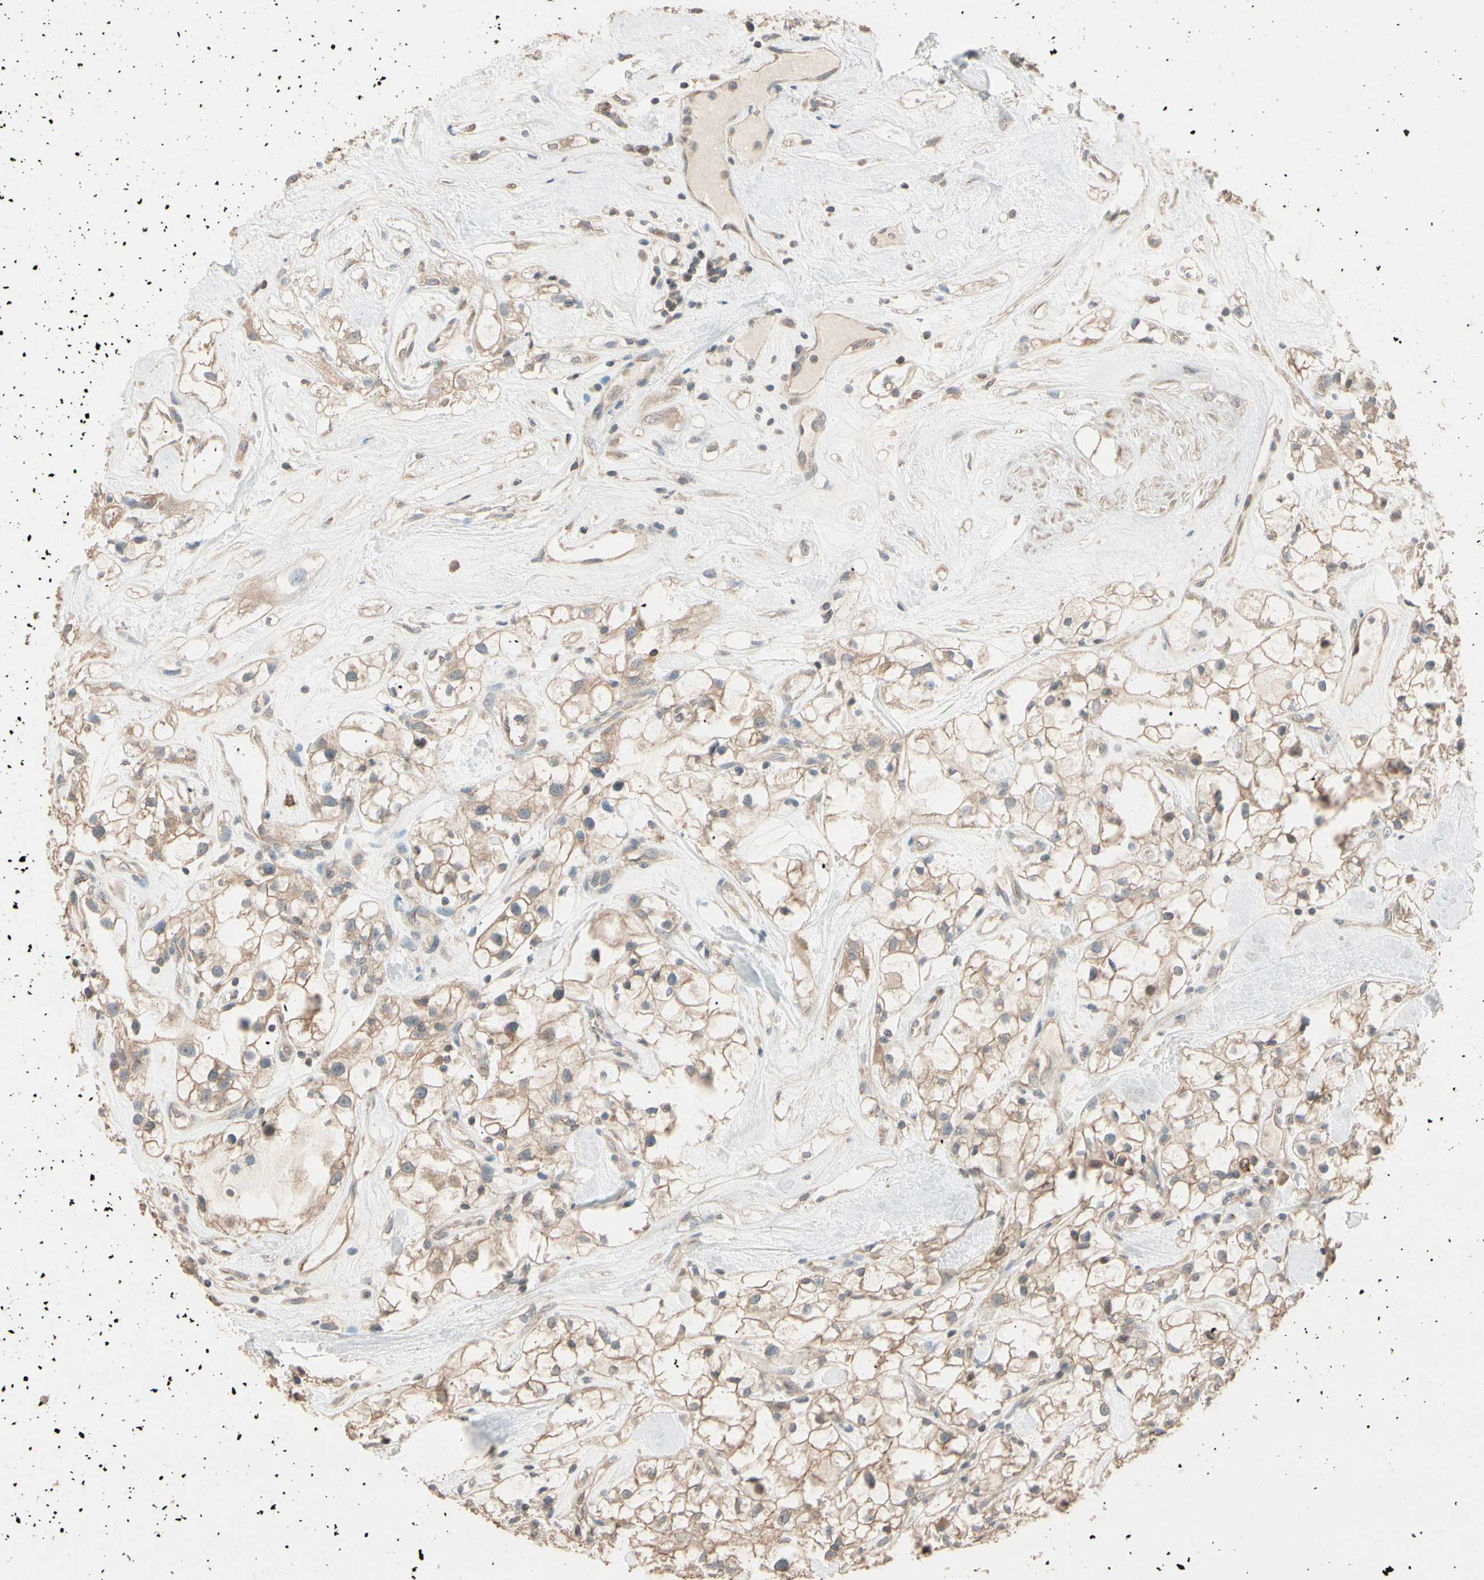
{"staining": {"intensity": "weak", "quantity": ">75%", "location": "cytoplasmic/membranous"}, "tissue": "renal cancer", "cell_type": "Tumor cells", "image_type": "cancer", "snomed": [{"axis": "morphology", "description": "Adenocarcinoma, NOS"}, {"axis": "topography", "description": "Kidney"}], "caption": "Human renal cancer (adenocarcinoma) stained for a protein (brown) exhibits weak cytoplasmic/membranous positive expression in approximately >75% of tumor cells.", "gene": "MAP3K7", "patient": {"sex": "female", "age": 60}}